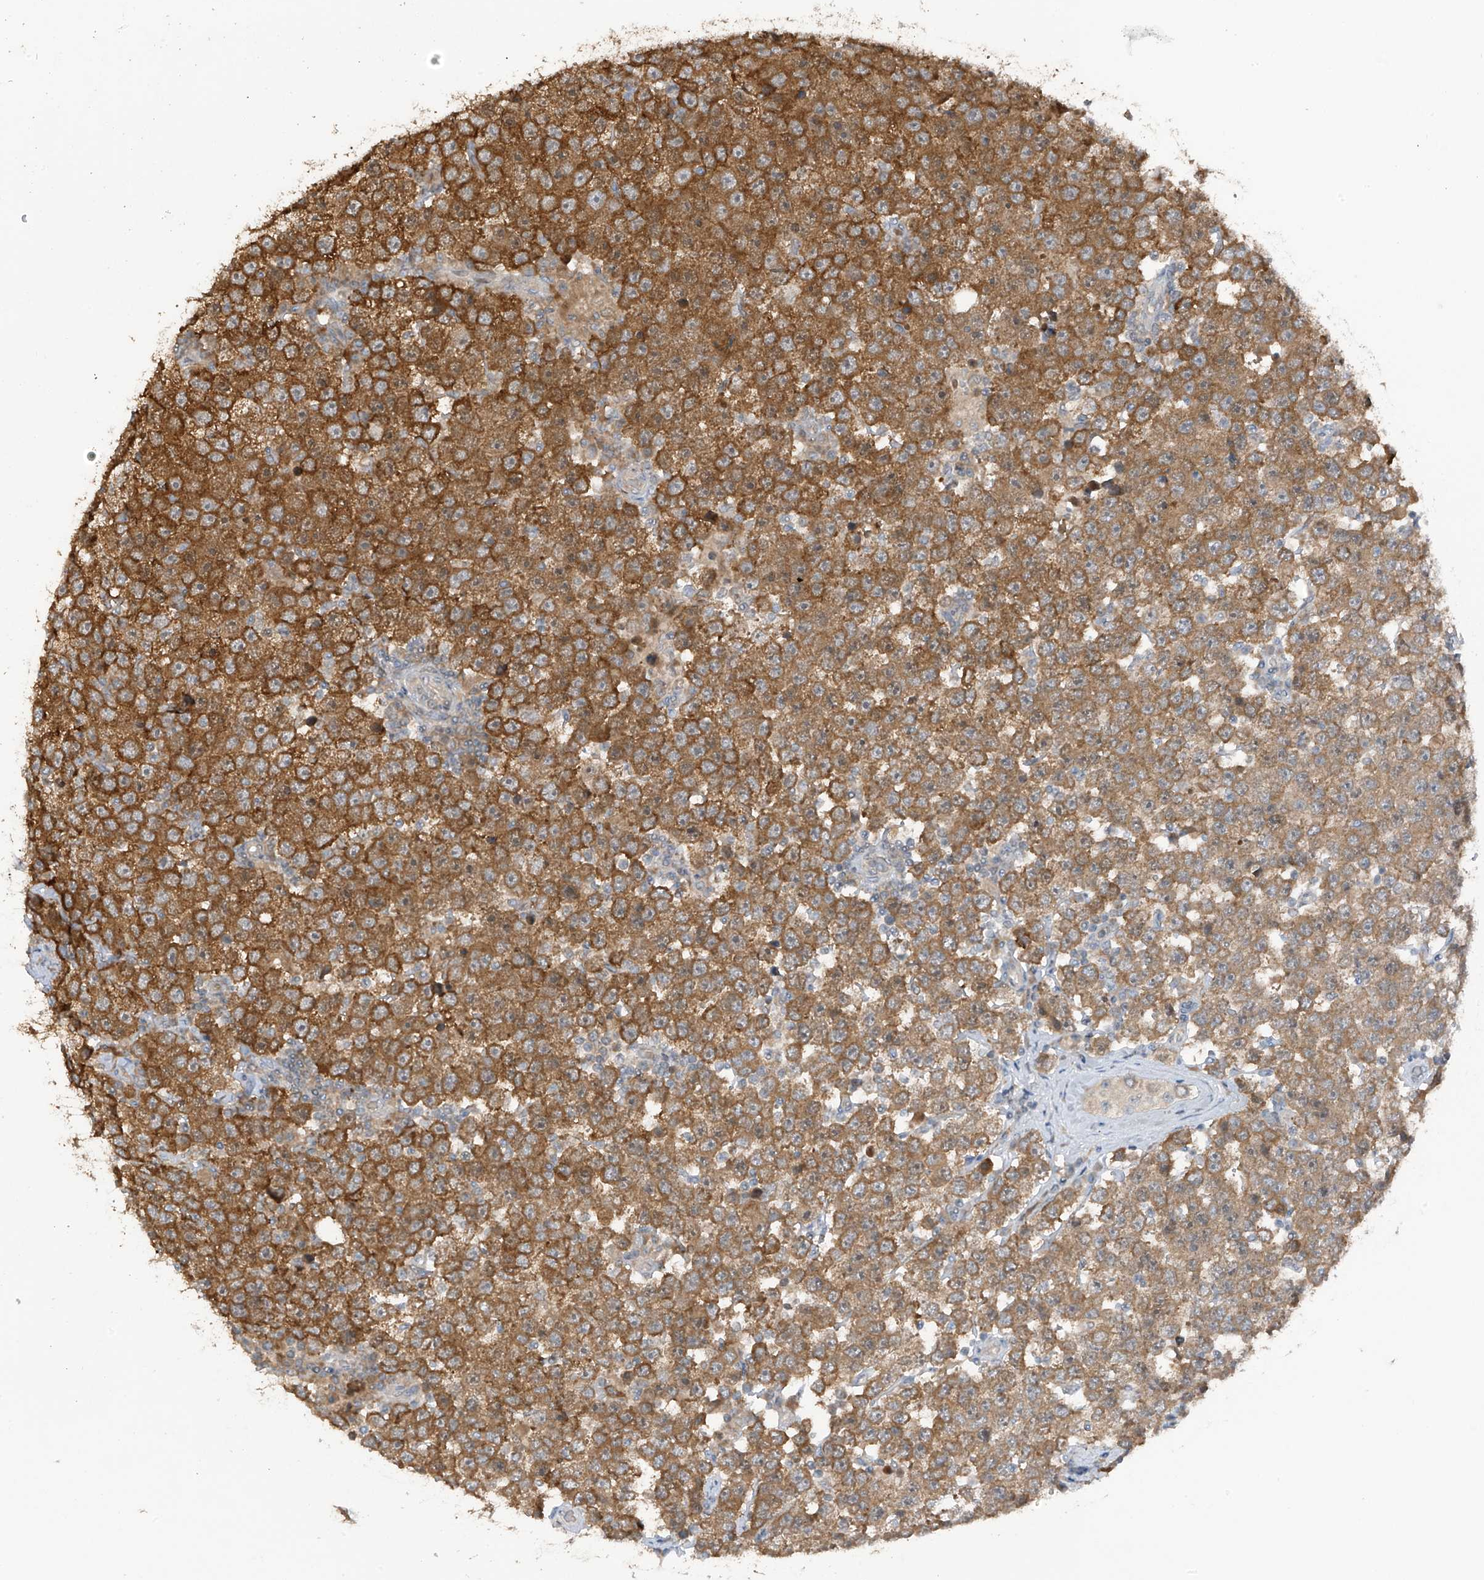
{"staining": {"intensity": "moderate", "quantity": ">75%", "location": "cytoplasmic/membranous"}, "tissue": "testis cancer", "cell_type": "Tumor cells", "image_type": "cancer", "snomed": [{"axis": "morphology", "description": "Seminoma, NOS"}, {"axis": "topography", "description": "Testis"}], "caption": "An image of human testis cancer stained for a protein displays moderate cytoplasmic/membranous brown staining in tumor cells.", "gene": "TXNDC9", "patient": {"sex": "male", "age": 28}}